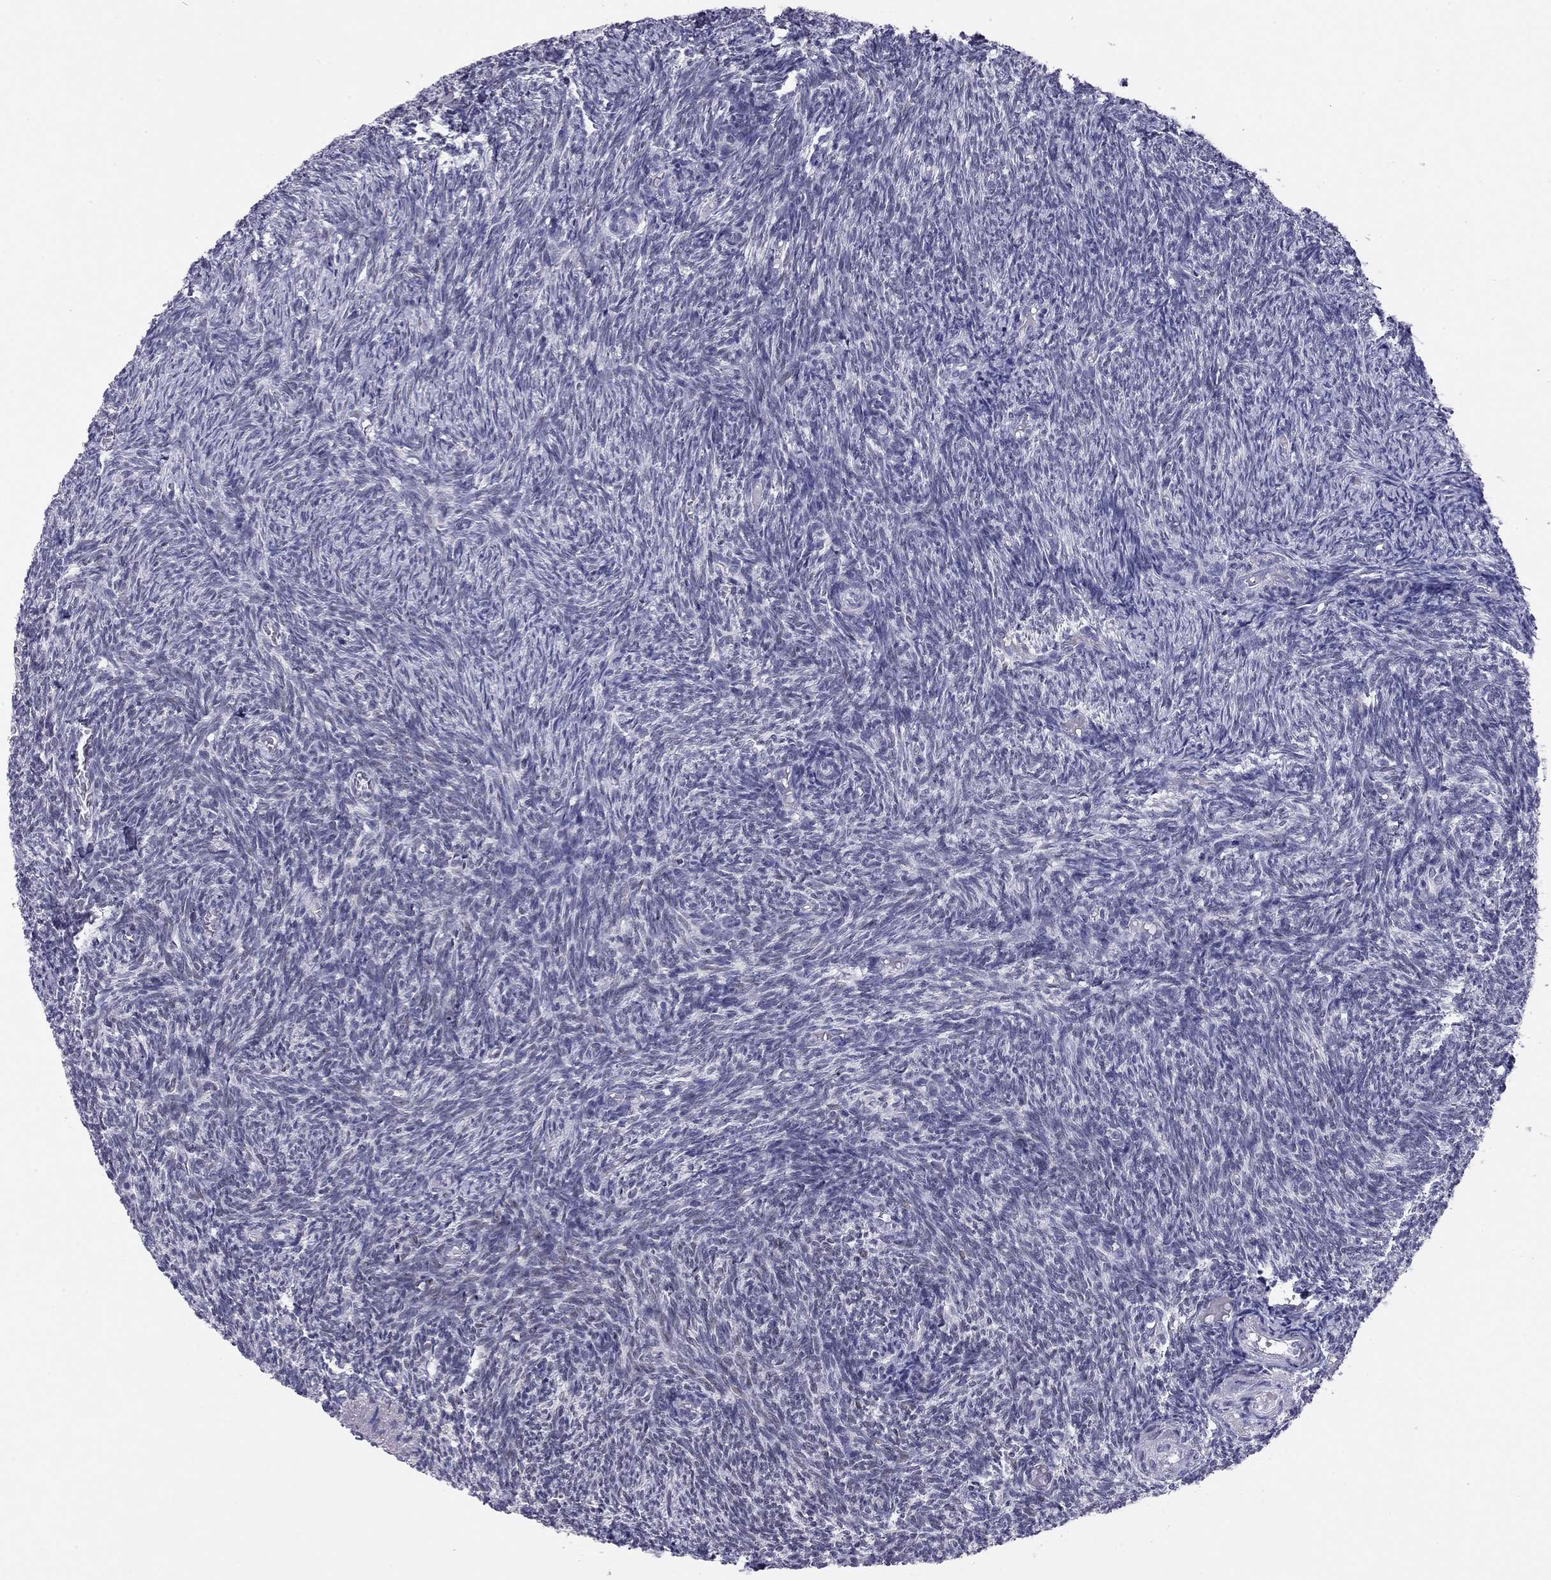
{"staining": {"intensity": "moderate", "quantity": ">75%", "location": "nuclear"}, "tissue": "ovary", "cell_type": "Follicle cells", "image_type": "normal", "snomed": [{"axis": "morphology", "description": "Normal tissue, NOS"}, {"axis": "topography", "description": "Ovary"}], "caption": "IHC photomicrograph of unremarkable ovary: human ovary stained using immunohistochemistry reveals medium levels of moderate protein expression localized specifically in the nuclear of follicle cells, appearing as a nuclear brown color.", "gene": "DOT1L", "patient": {"sex": "female", "age": 39}}